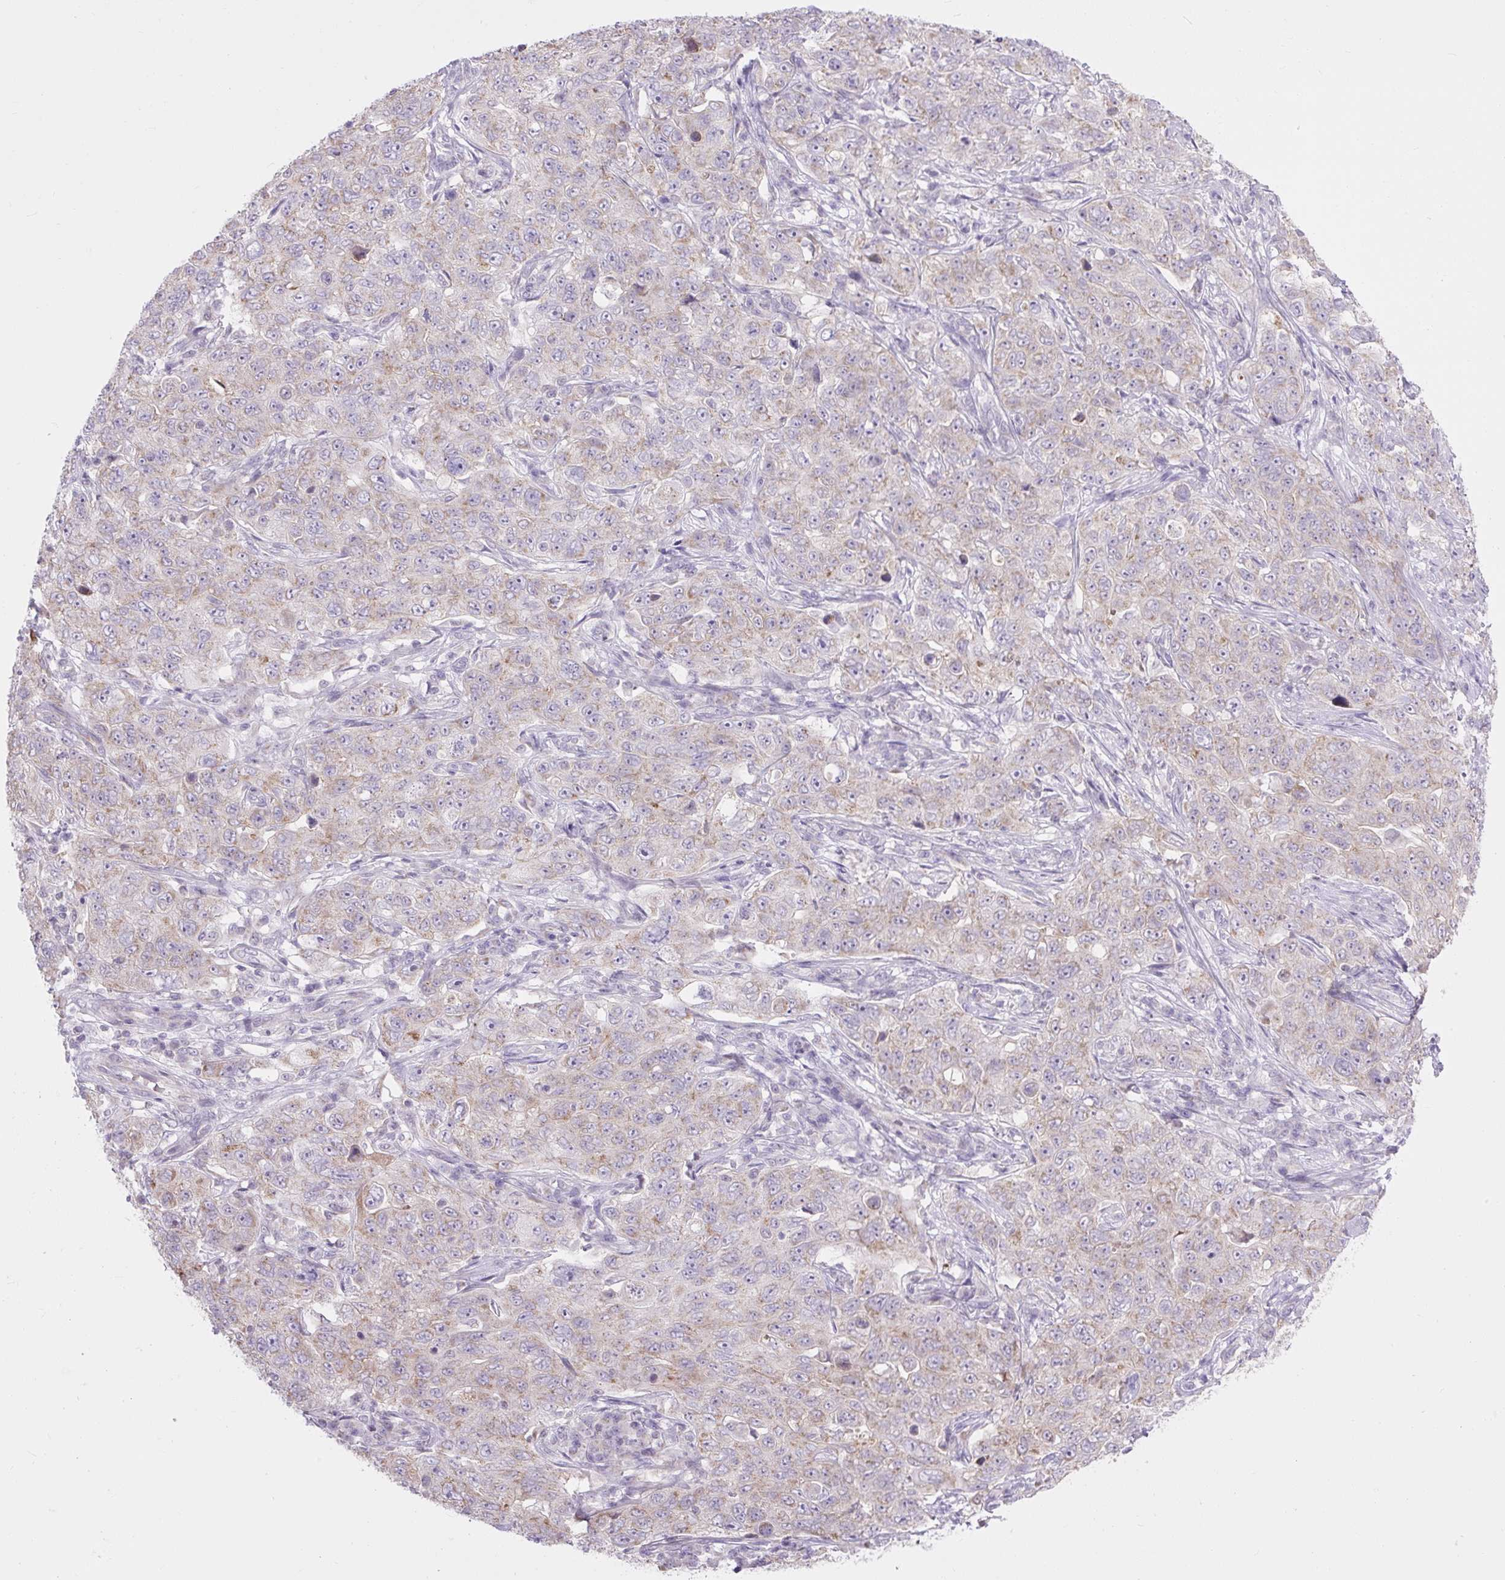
{"staining": {"intensity": "weak", "quantity": "25%-75%", "location": "cytoplasmic/membranous"}, "tissue": "pancreatic cancer", "cell_type": "Tumor cells", "image_type": "cancer", "snomed": [{"axis": "morphology", "description": "Adenocarcinoma, NOS"}, {"axis": "topography", "description": "Pancreas"}], "caption": "Immunohistochemical staining of adenocarcinoma (pancreatic) shows low levels of weak cytoplasmic/membranous expression in about 25%-75% of tumor cells.", "gene": "RNASE10", "patient": {"sex": "male", "age": 68}}